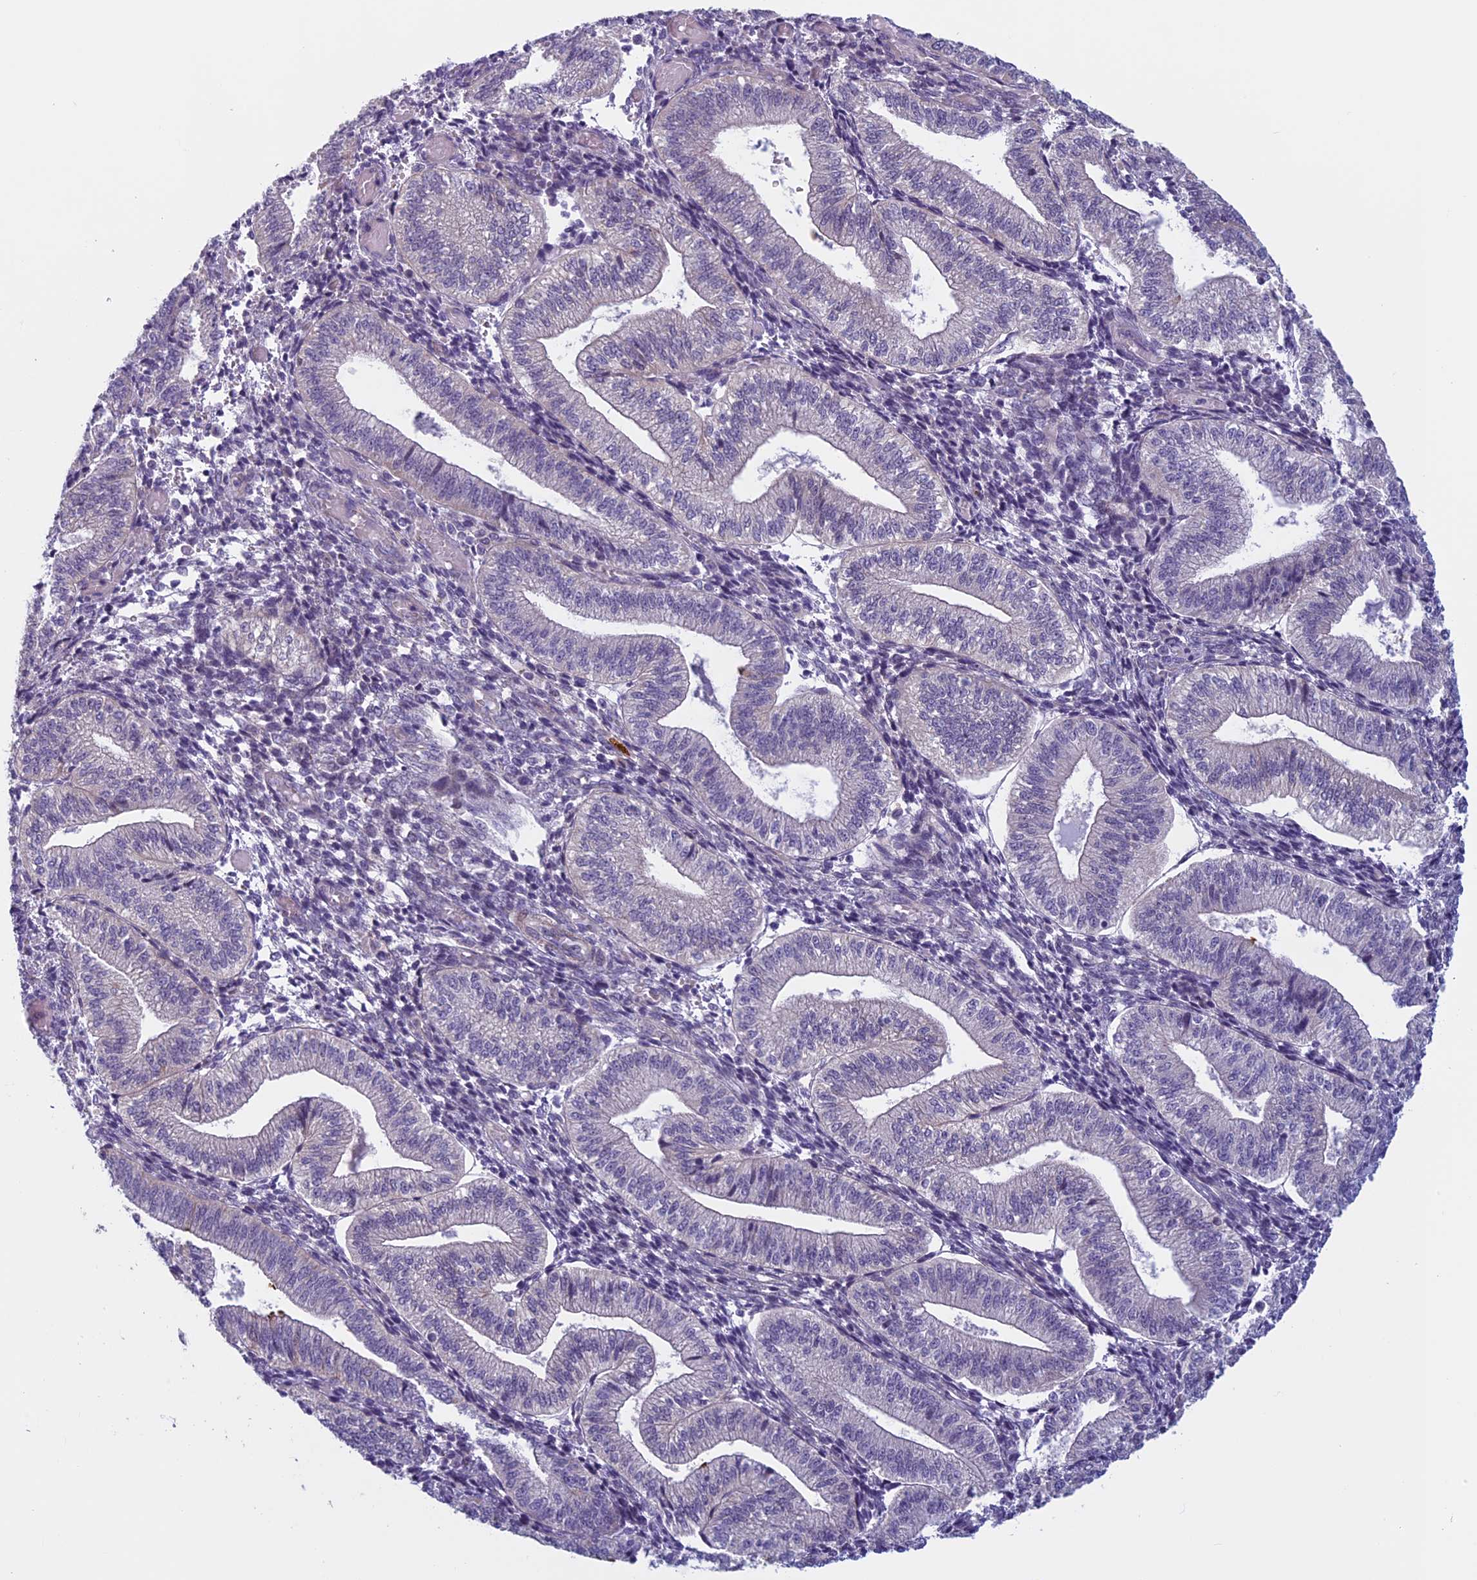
{"staining": {"intensity": "negative", "quantity": "none", "location": "none"}, "tissue": "endometrium", "cell_type": "Cells in endometrial stroma", "image_type": "normal", "snomed": [{"axis": "morphology", "description": "Normal tissue, NOS"}, {"axis": "topography", "description": "Endometrium"}], "caption": "This image is of normal endometrium stained with immunohistochemistry (IHC) to label a protein in brown with the nuclei are counter-stained blue. There is no positivity in cells in endometrial stroma.", "gene": "CNOT6L", "patient": {"sex": "female", "age": 34}}